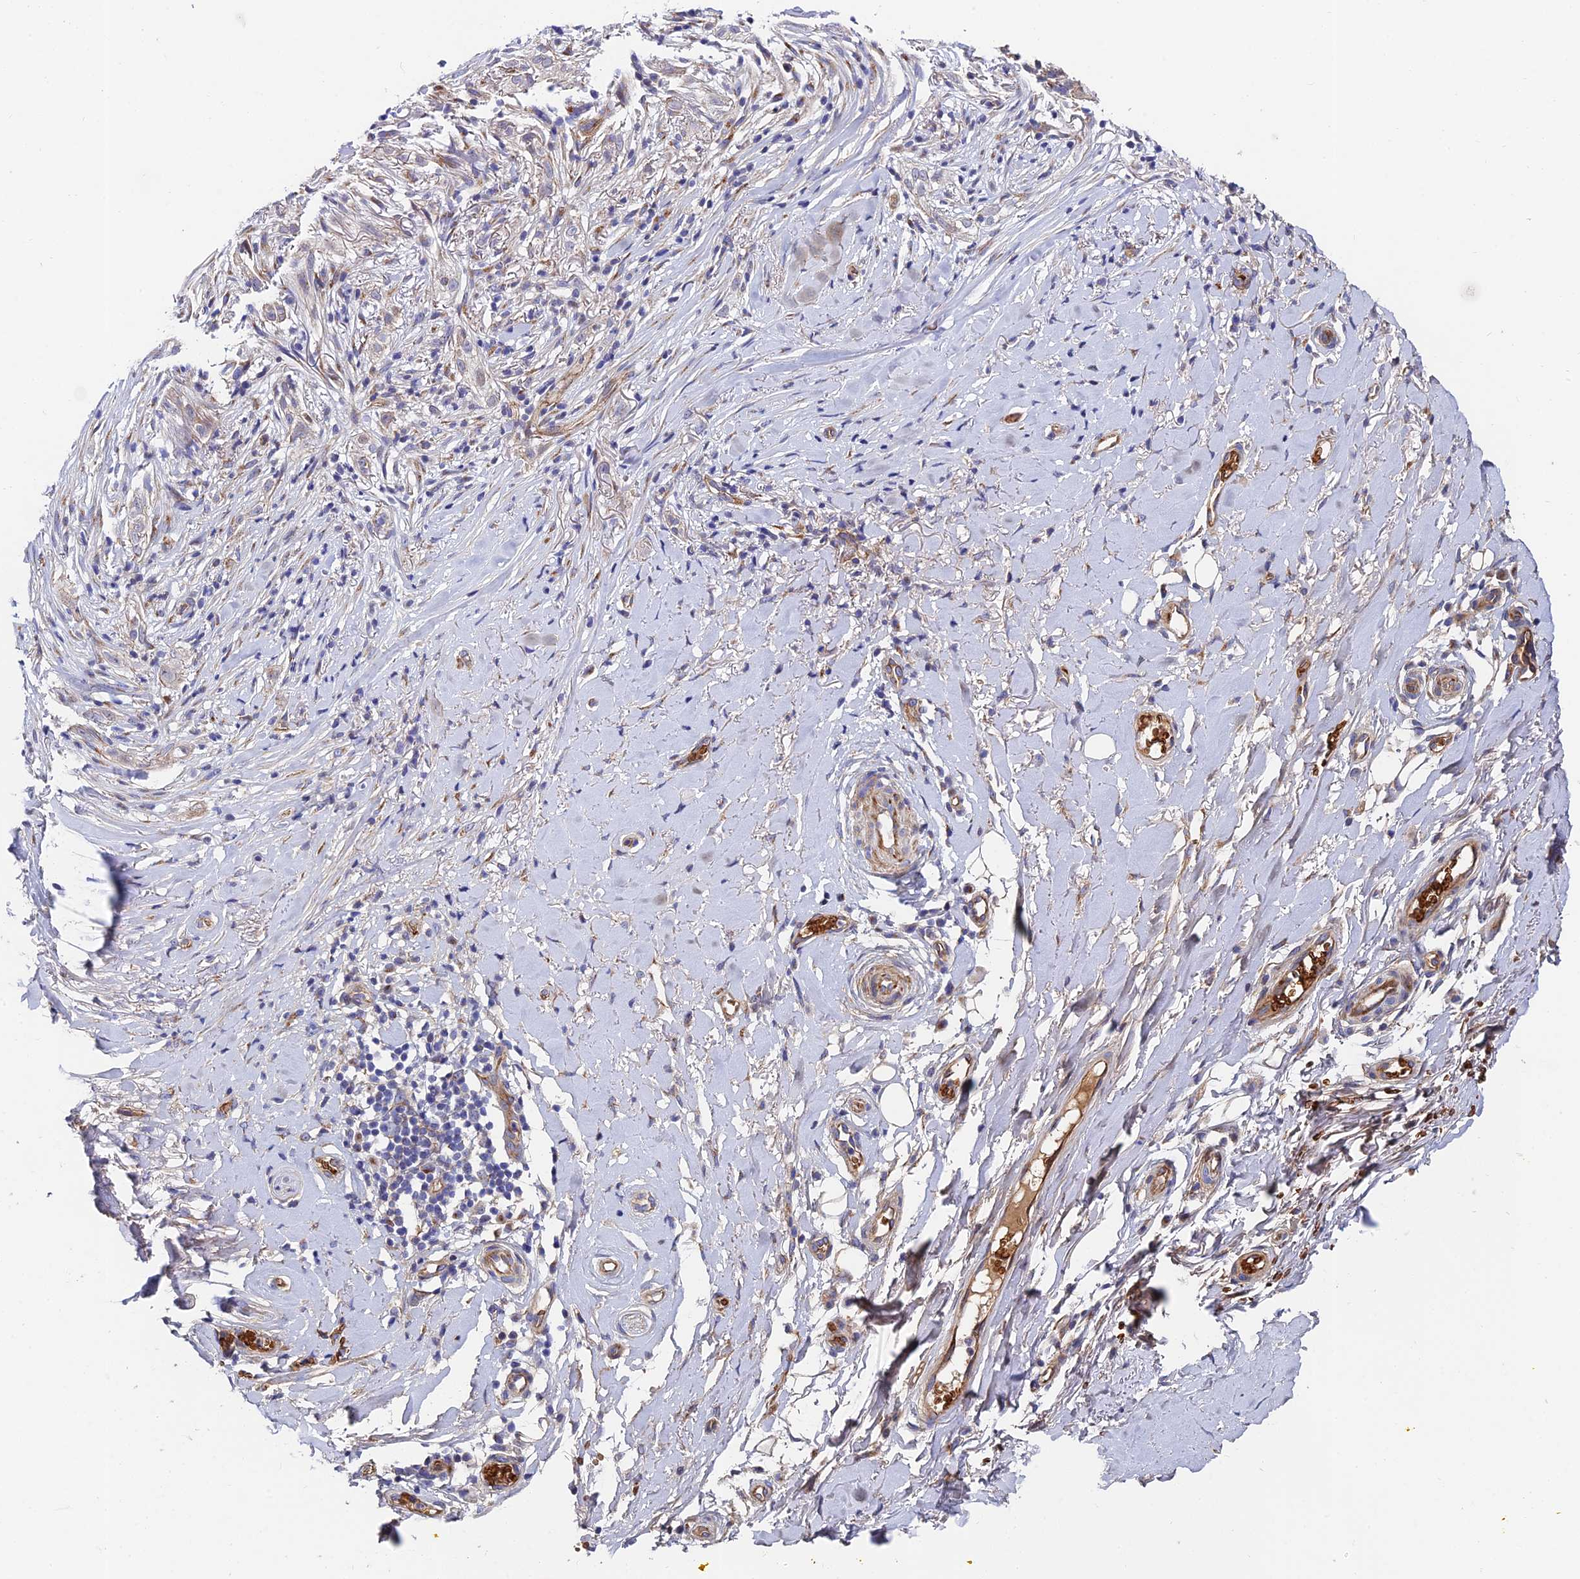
{"staining": {"intensity": "negative", "quantity": "none", "location": "none"}, "tissue": "adipose tissue", "cell_type": "Adipocytes", "image_type": "normal", "snomed": [{"axis": "morphology", "description": "Normal tissue, NOS"}, {"axis": "morphology", "description": "Basal cell carcinoma"}, {"axis": "topography", "description": "Skin"}], "caption": "This is a image of immunohistochemistry (IHC) staining of unremarkable adipose tissue, which shows no expression in adipocytes. (Brightfield microscopy of DAB (3,3'-diaminobenzidine) immunohistochemistry at high magnification).", "gene": "ADGRF3", "patient": {"sex": "female", "age": 89}}